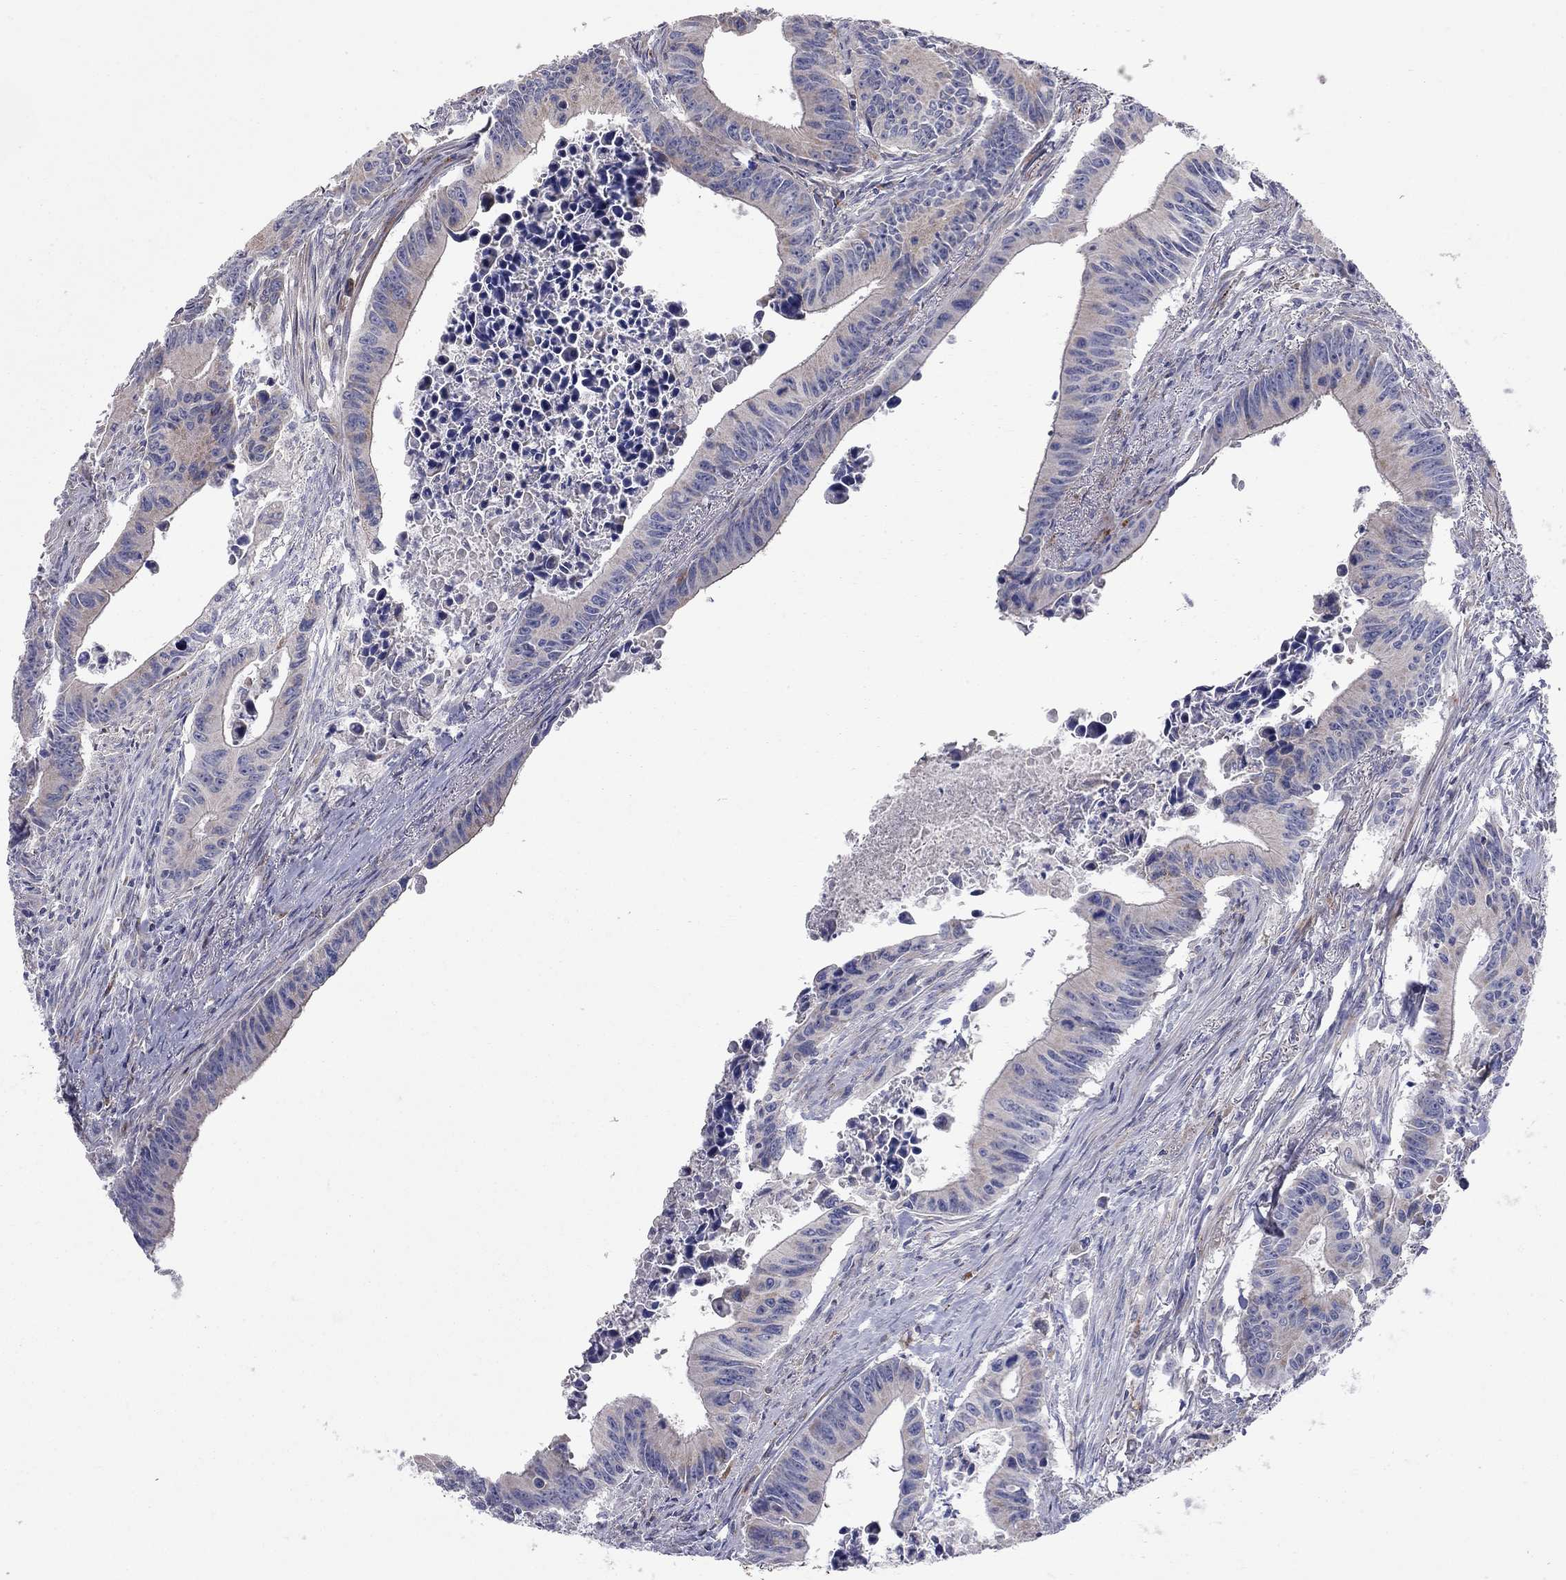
{"staining": {"intensity": "moderate", "quantity": "<25%", "location": "cytoplasmic/membranous"}, "tissue": "colorectal cancer", "cell_type": "Tumor cells", "image_type": "cancer", "snomed": [{"axis": "morphology", "description": "Adenocarcinoma, NOS"}, {"axis": "topography", "description": "Colon"}], "caption": "Immunohistochemistry (DAB) staining of colorectal adenocarcinoma demonstrates moderate cytoplasmic/membranous protein expression in approximately <25% of tumor cells.", "gene": "KANSL1L", "patient": {"sex": "female", "age": 87}}